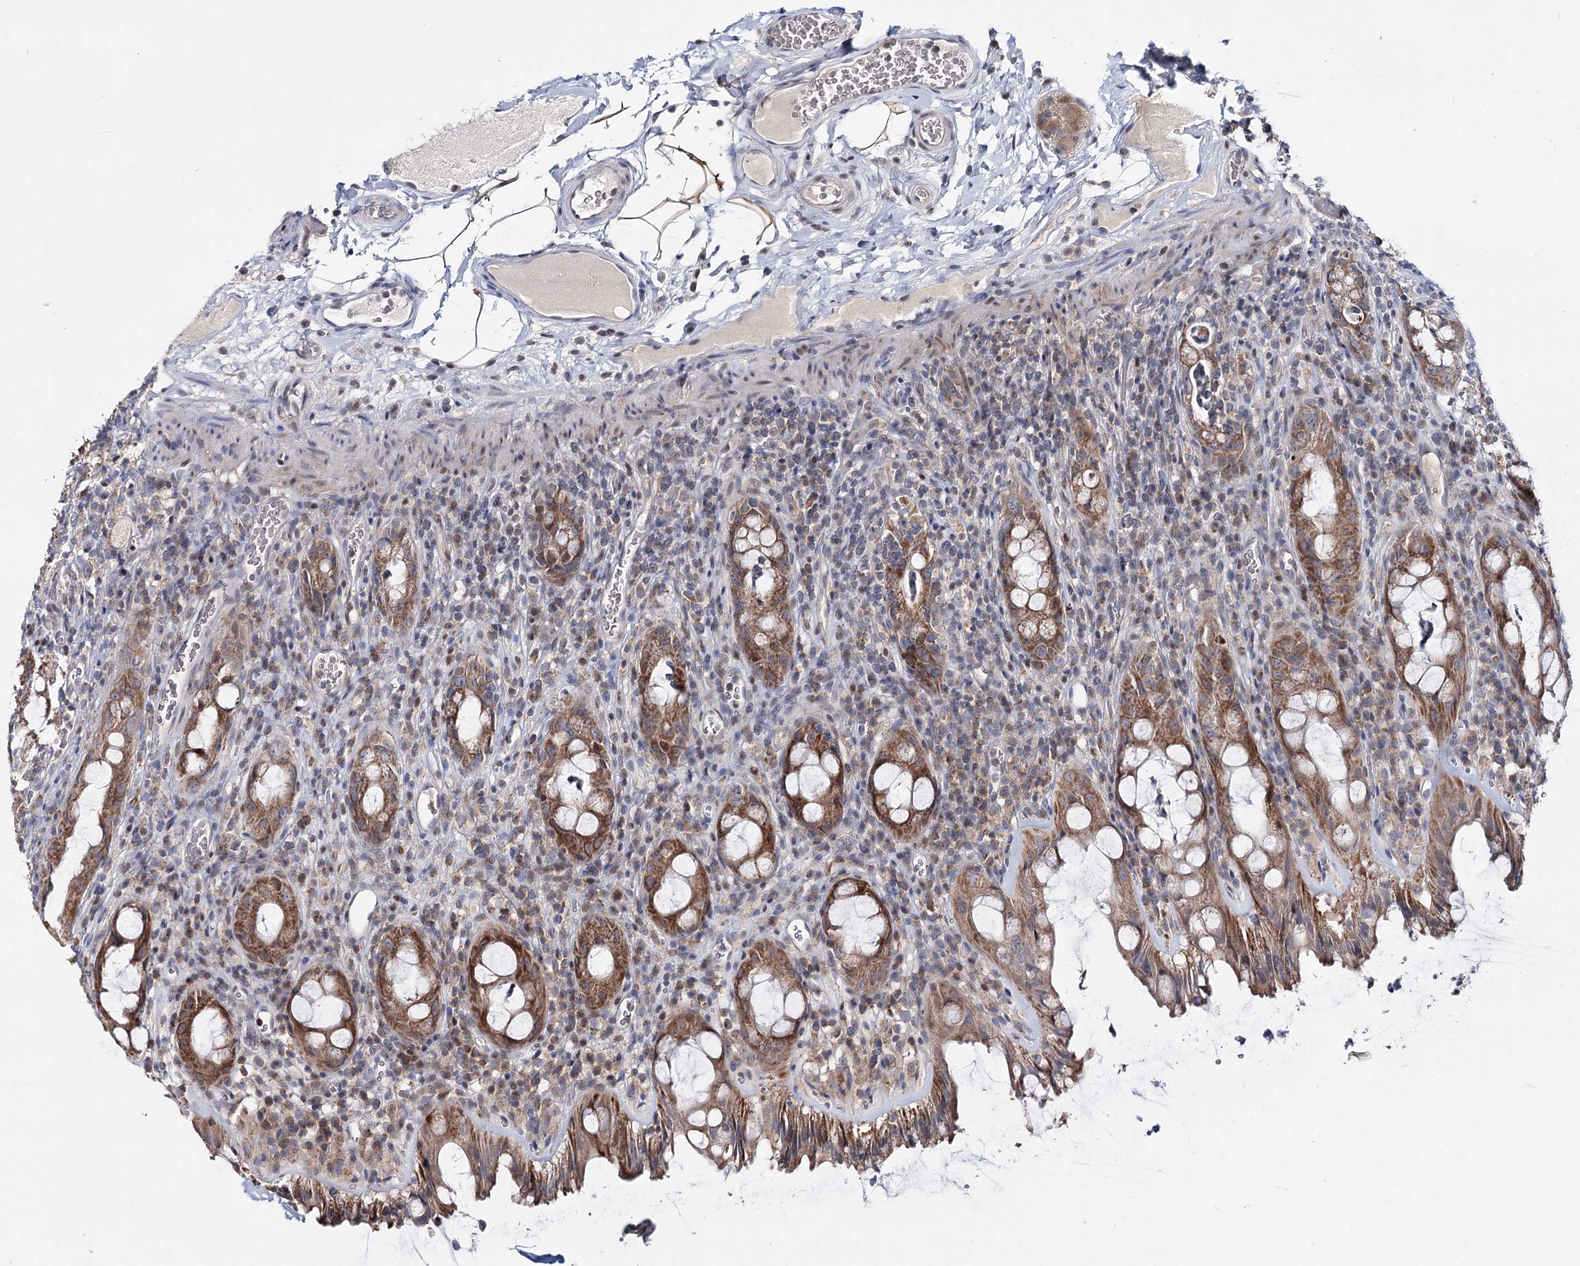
{"staining": {"intensity": "moderate", "quantity": ">75%", "location": "cytoplasmic/membranous"}, "tissue": "rectum", "cell_type": "Glandular cells", "image_type": "normal", "snomed": [{"axis": "morphology", "description": "Normal tissue, NOS"}, {"axis": "topography", "description": "Rectum"}], "caption": "Immunohistochemistry (DAB (3,3'-diaminobenzidine)) staining of benign human rectum demonstrates moderate cytoplasmic/membranous protein positivity in about >75% of glandular cells.", "gene": "CFAP46", "patient": {"sex": "female", "age": 57}}